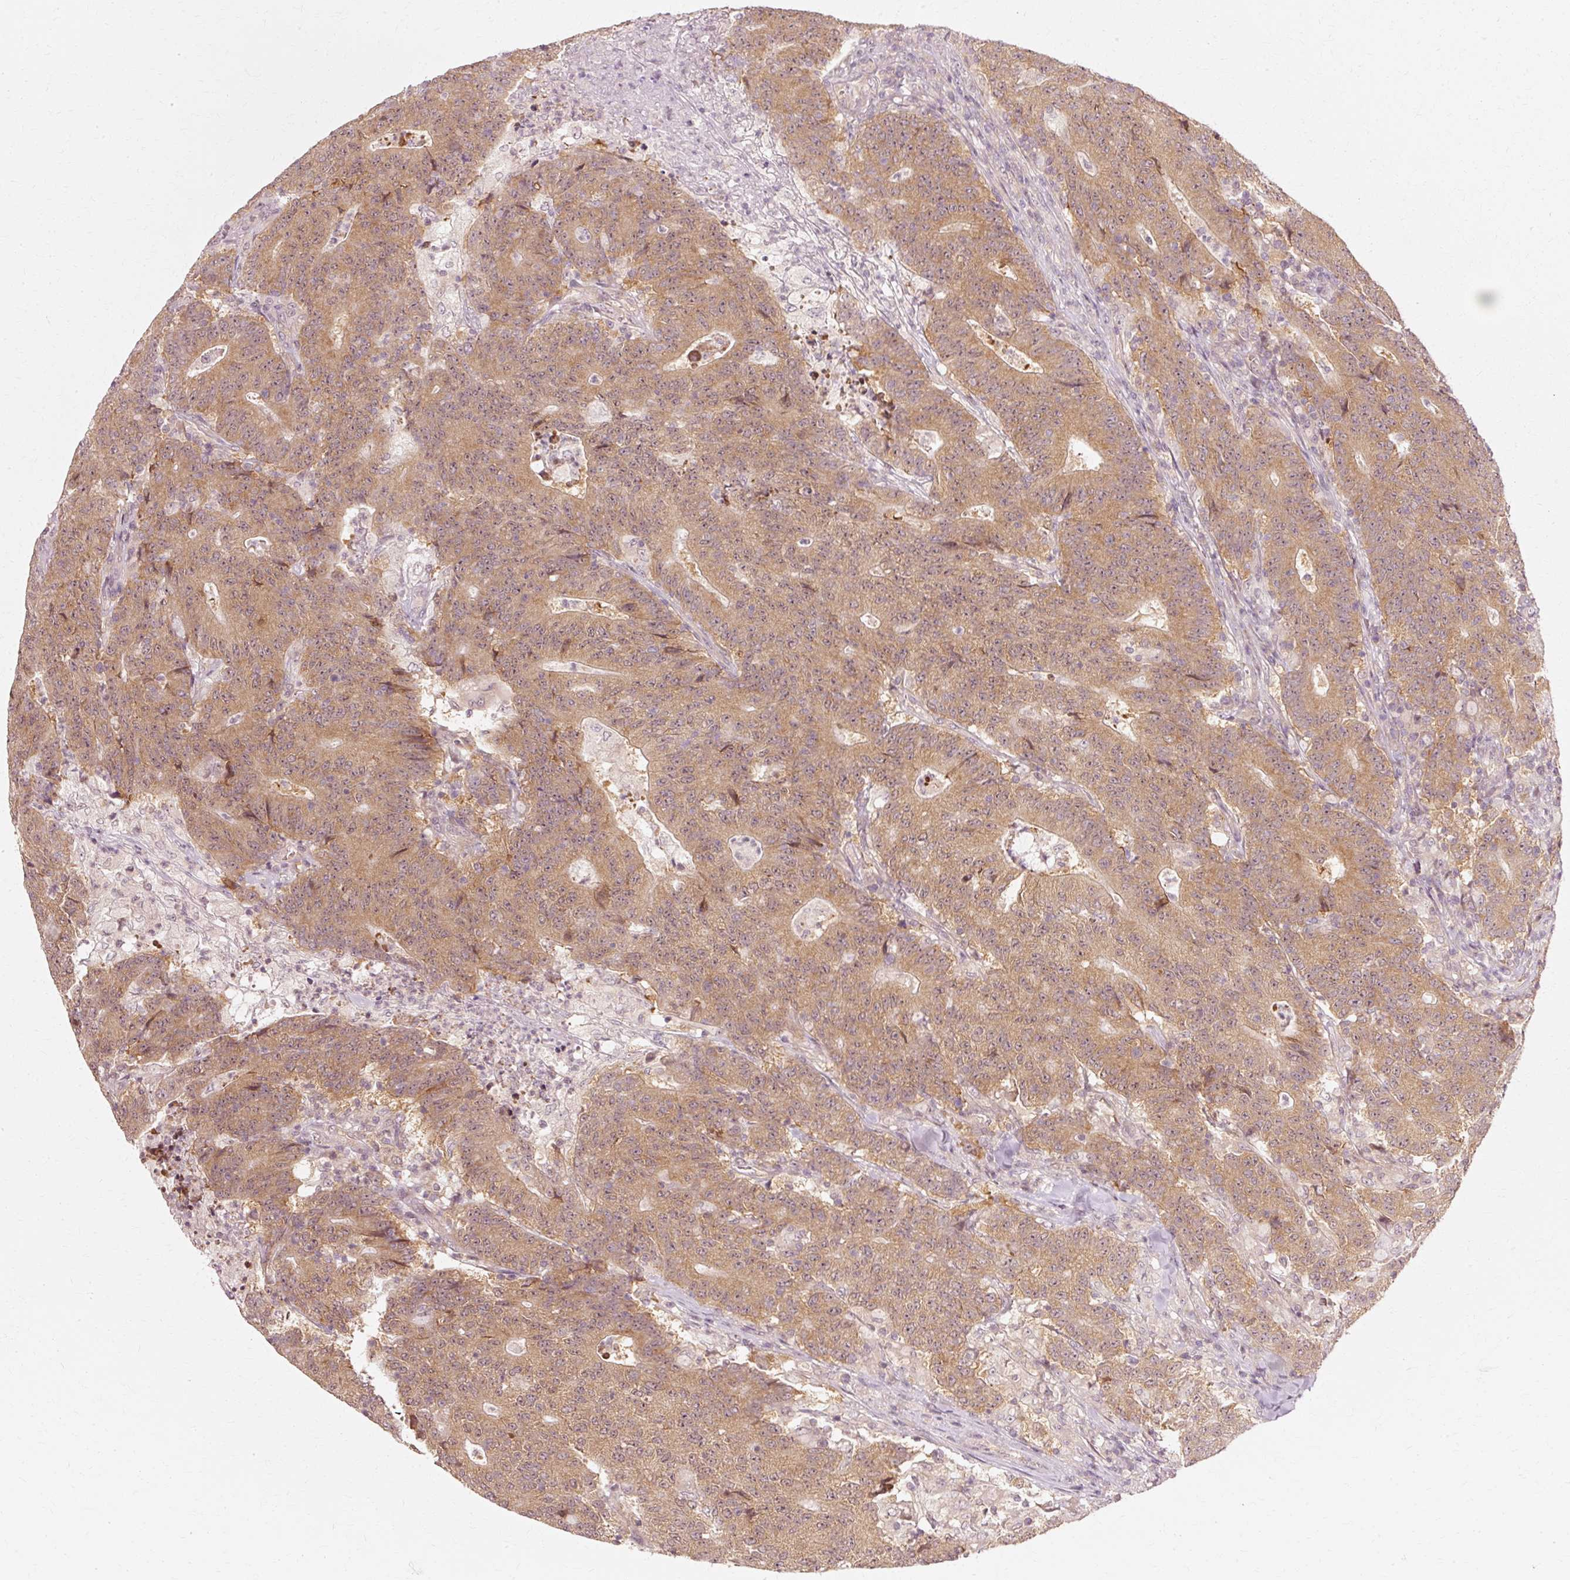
{"staining": {"intensity": "moderate", "quantity": ">75%", "location": "cytoplasmic/membranous"}, "tissue": "colorectal cancer", "cell_type": "Tumor cells", "image_type": "cancer", "snomed": [{"axis": "morphology", "description": "Adenocarcinoma, NOS"}, {"axis": "topography", "description": "Colon"}], "caption": "Tumor cells demonstrate medium levels of moderate cytoplasmic/membranous positivity in approximately >75% of cells in human colorectal adenocarcinoma.", "gene": "RGPD5", "patient": {"sex": "female", "age": 75}}